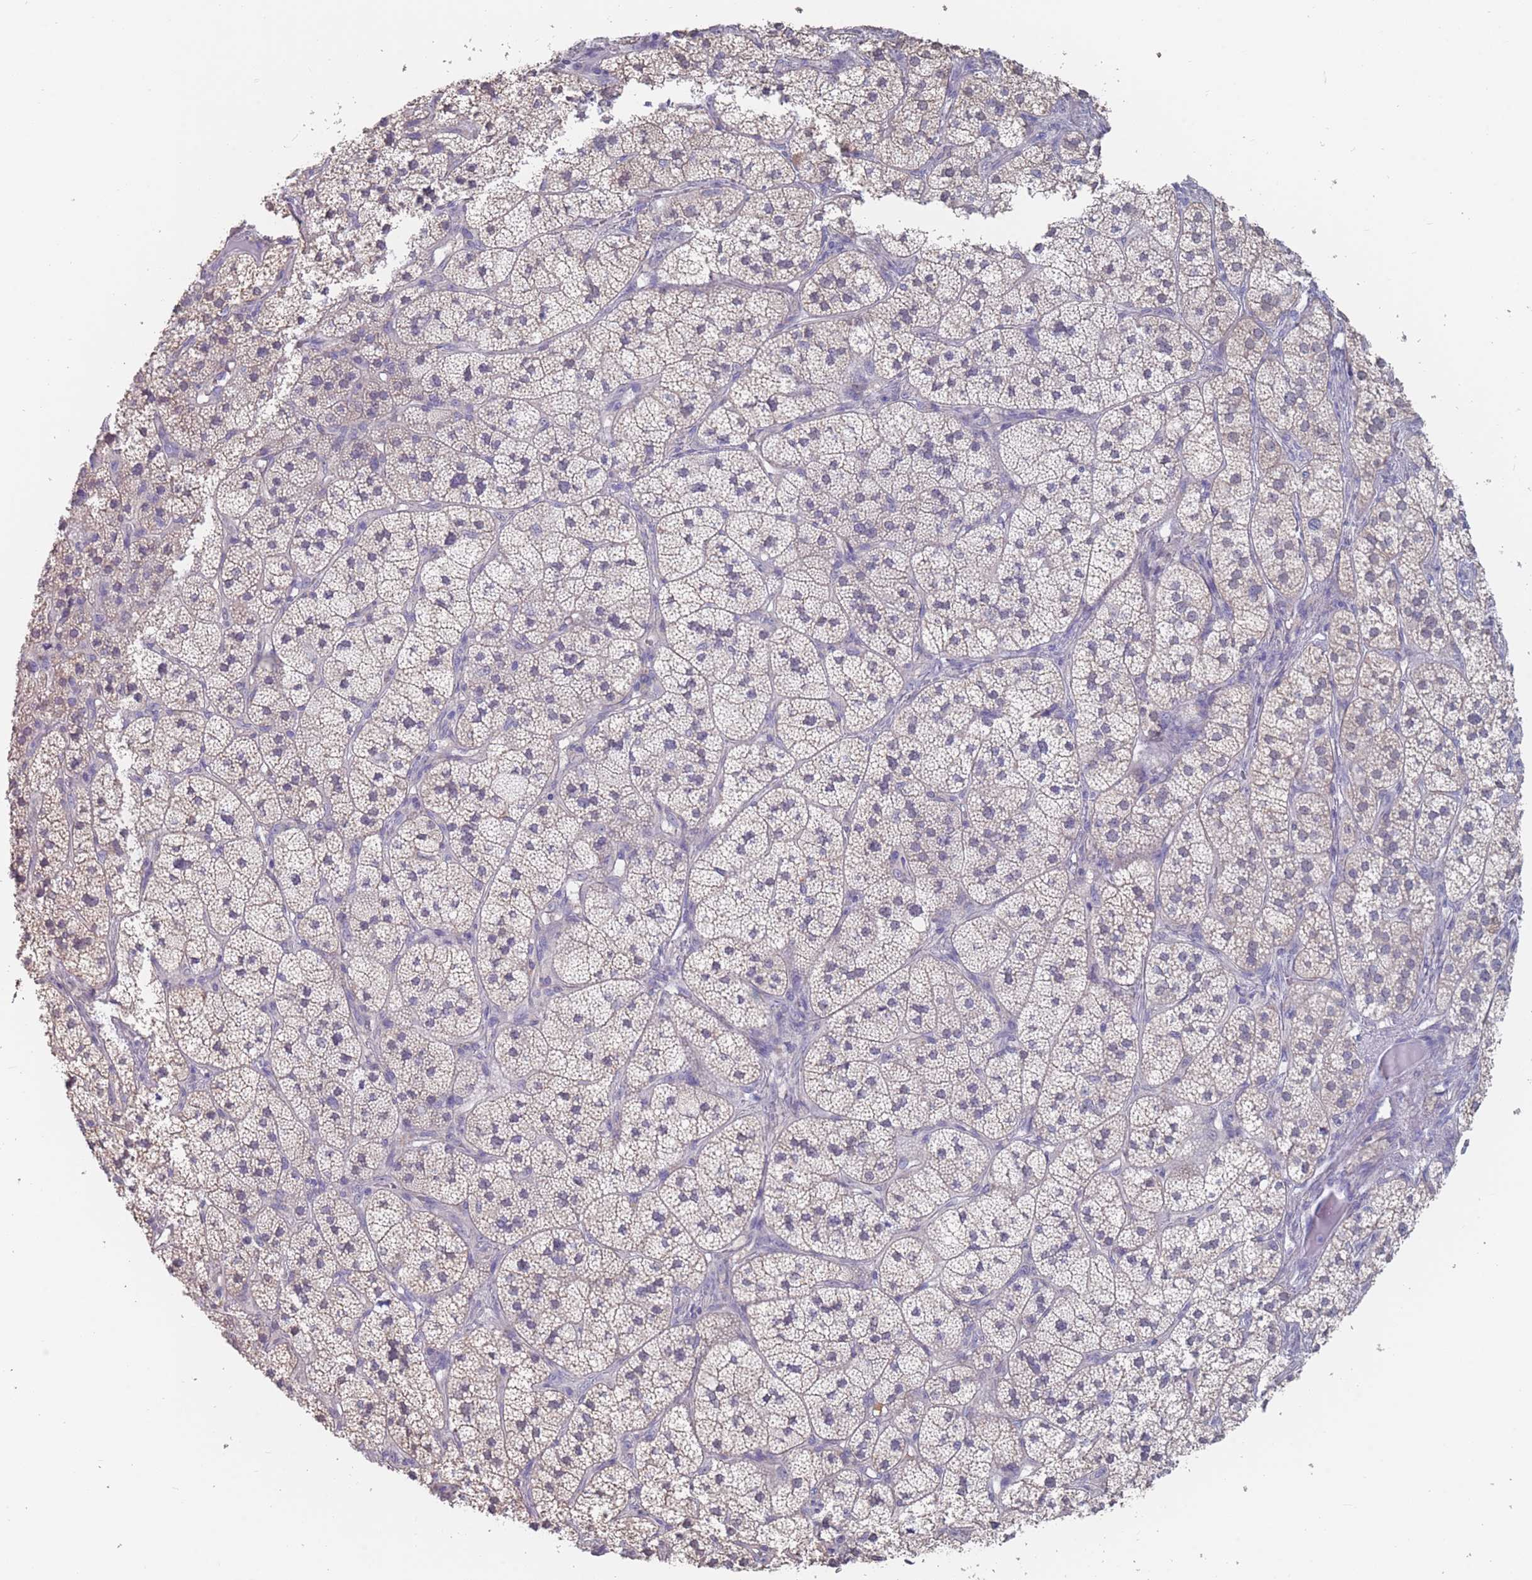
{"staining": {"intensity": "moderate", "quantity": "25%-75%", "location": "cytoplasmic/membranous"}, "tissue": "adrenal gland", "cell_type": "Glandular cells", "image_type": "normal", "snomed": [{"axis": "morphology", "description": "Normal tissue, NOS"}, {"axis": "topography", "description": "Adrenal gland"}], "caption": "High-power microscopy captured an IHC histopathology image of unremarkable adrenal gland, revealing moderate cytoplasmic/membranous staining in approximately 25%-75% of glandular cells.", "gene": "CYP51A1", "patient": {"sex": "female", "age": 58}}